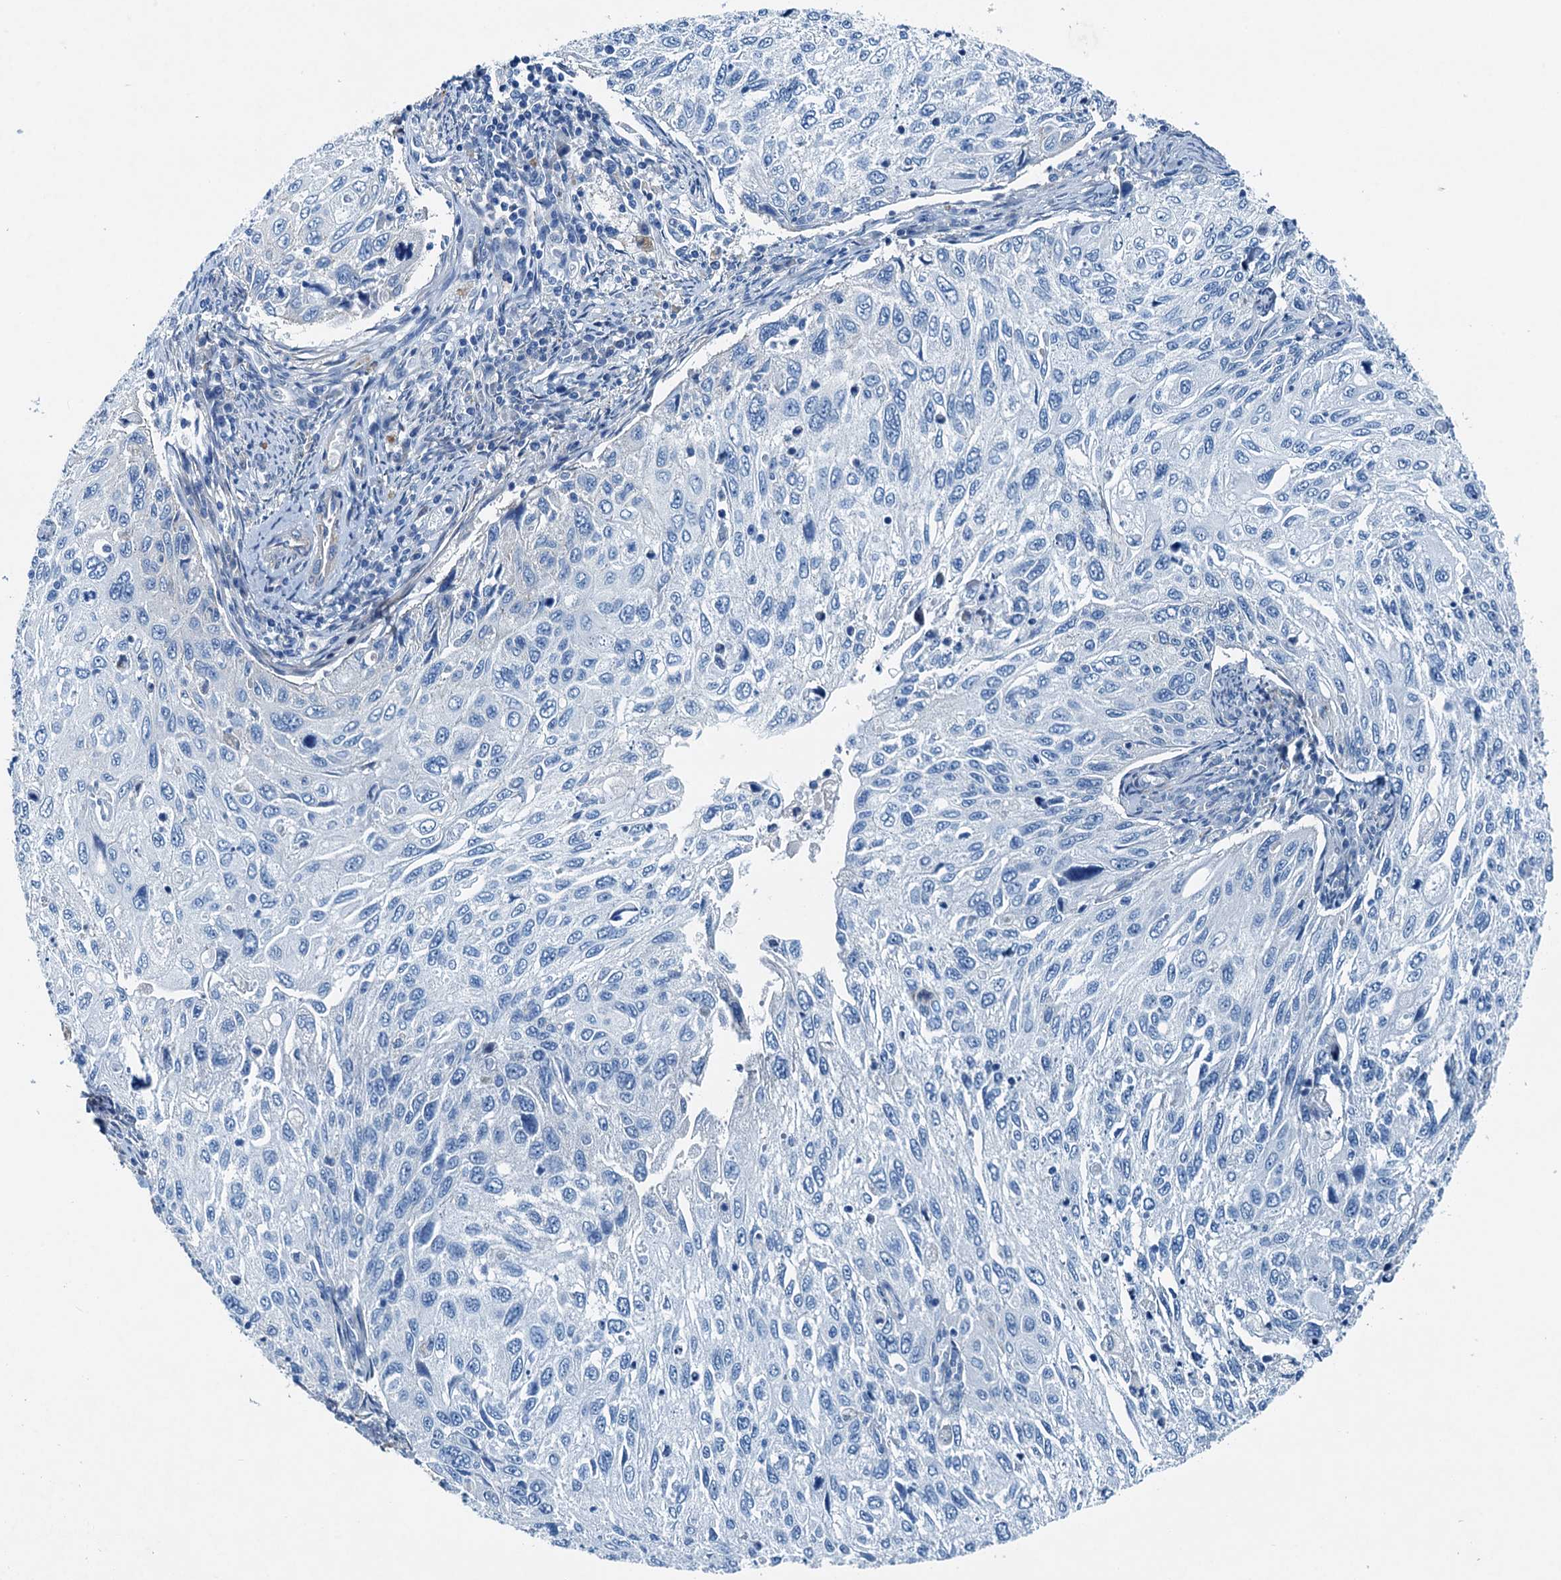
{"staining": {"intensity": "negative", "quantity": "none", "location": "none"}, "tissue": "cervical cancer", "cell_type": "Tumor cells", "image_type": "cancer", "snomed": [{"axis": "morphology", "description": "Squamous cell carcinoma, NOS"}, {"axis": "topography", "description": "Cervix"}], "caption": "Tumor cells are negative for protein expression in human squamous cell carcinoma (cervical). (DAB immunohistochemistry (IHC) with hematoxylin counter stain).", "gene": "RAB3IL1", "patient": {"sex": "female", "age": 70}}